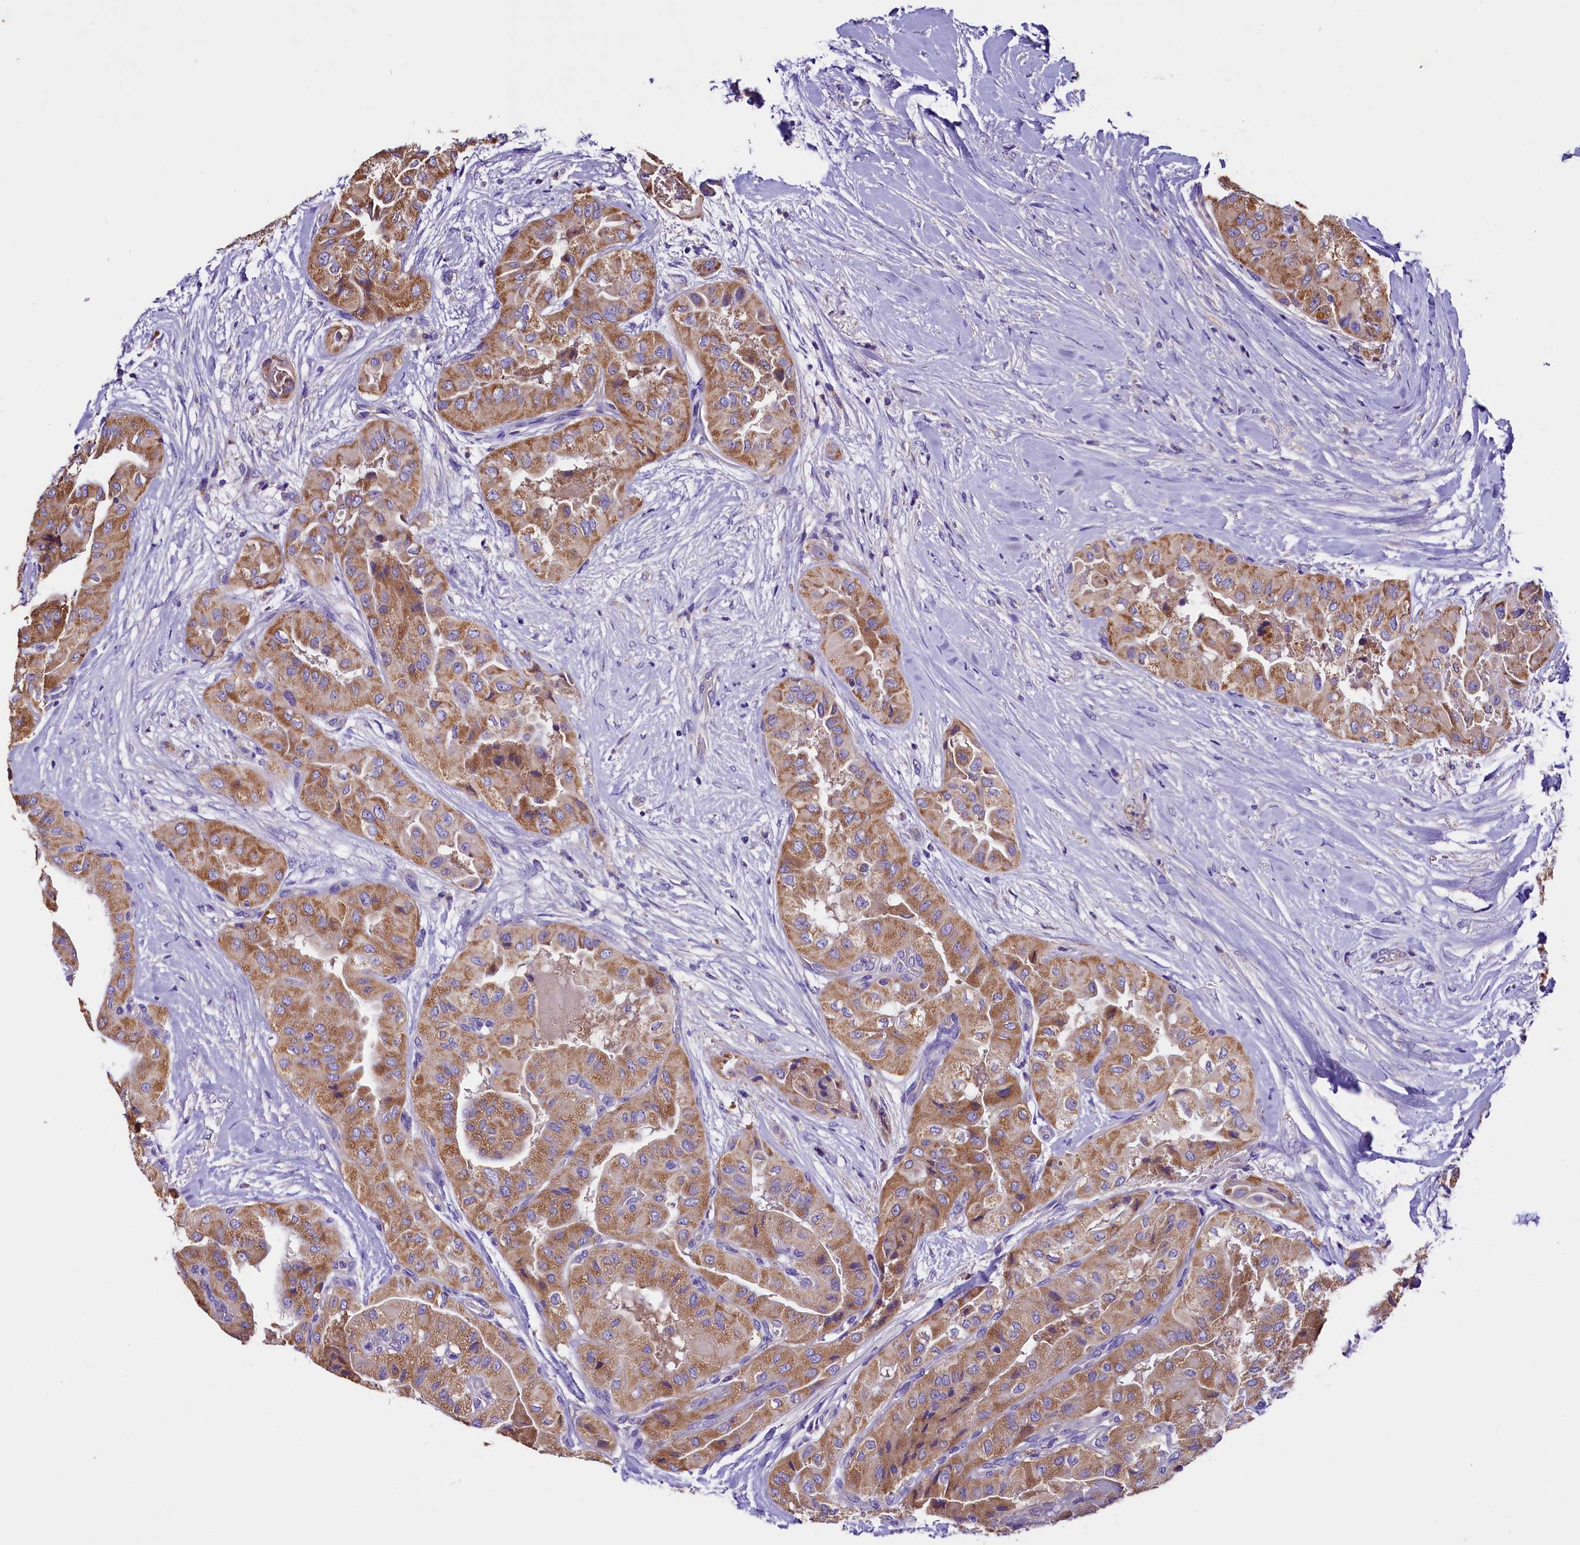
{"staining": {"intensity": "moderate", "quantity": ">75%", "location": "cytoplasmic/membranous"}, "tissue": "thyroid cancer", "cell_type": "Tumor cells", "image_type": "cancer", "snomed": [{"axis": "morphology", "description": "Normal tissue, NOS"}, {"axis": "morphology", "description": "Papillary adenocarcinoma, NOS"}, {"axis": "topography", "description": "Thyroid gland"}], "caption": "Immunohistochemical staining of thyroid cancer (papillary adenocarcinoma) exhibits moderate cytoplasmic/membranous protein staining in about >75% of tumor cells. Using DAB (3,3'-diaminobenzidine) (brown) and hematoxylin (blue) stains, captured at high magnification using brightfield microscopy.", "gene": "SIX5", "patient": {"sex": "female", "age": 59}}